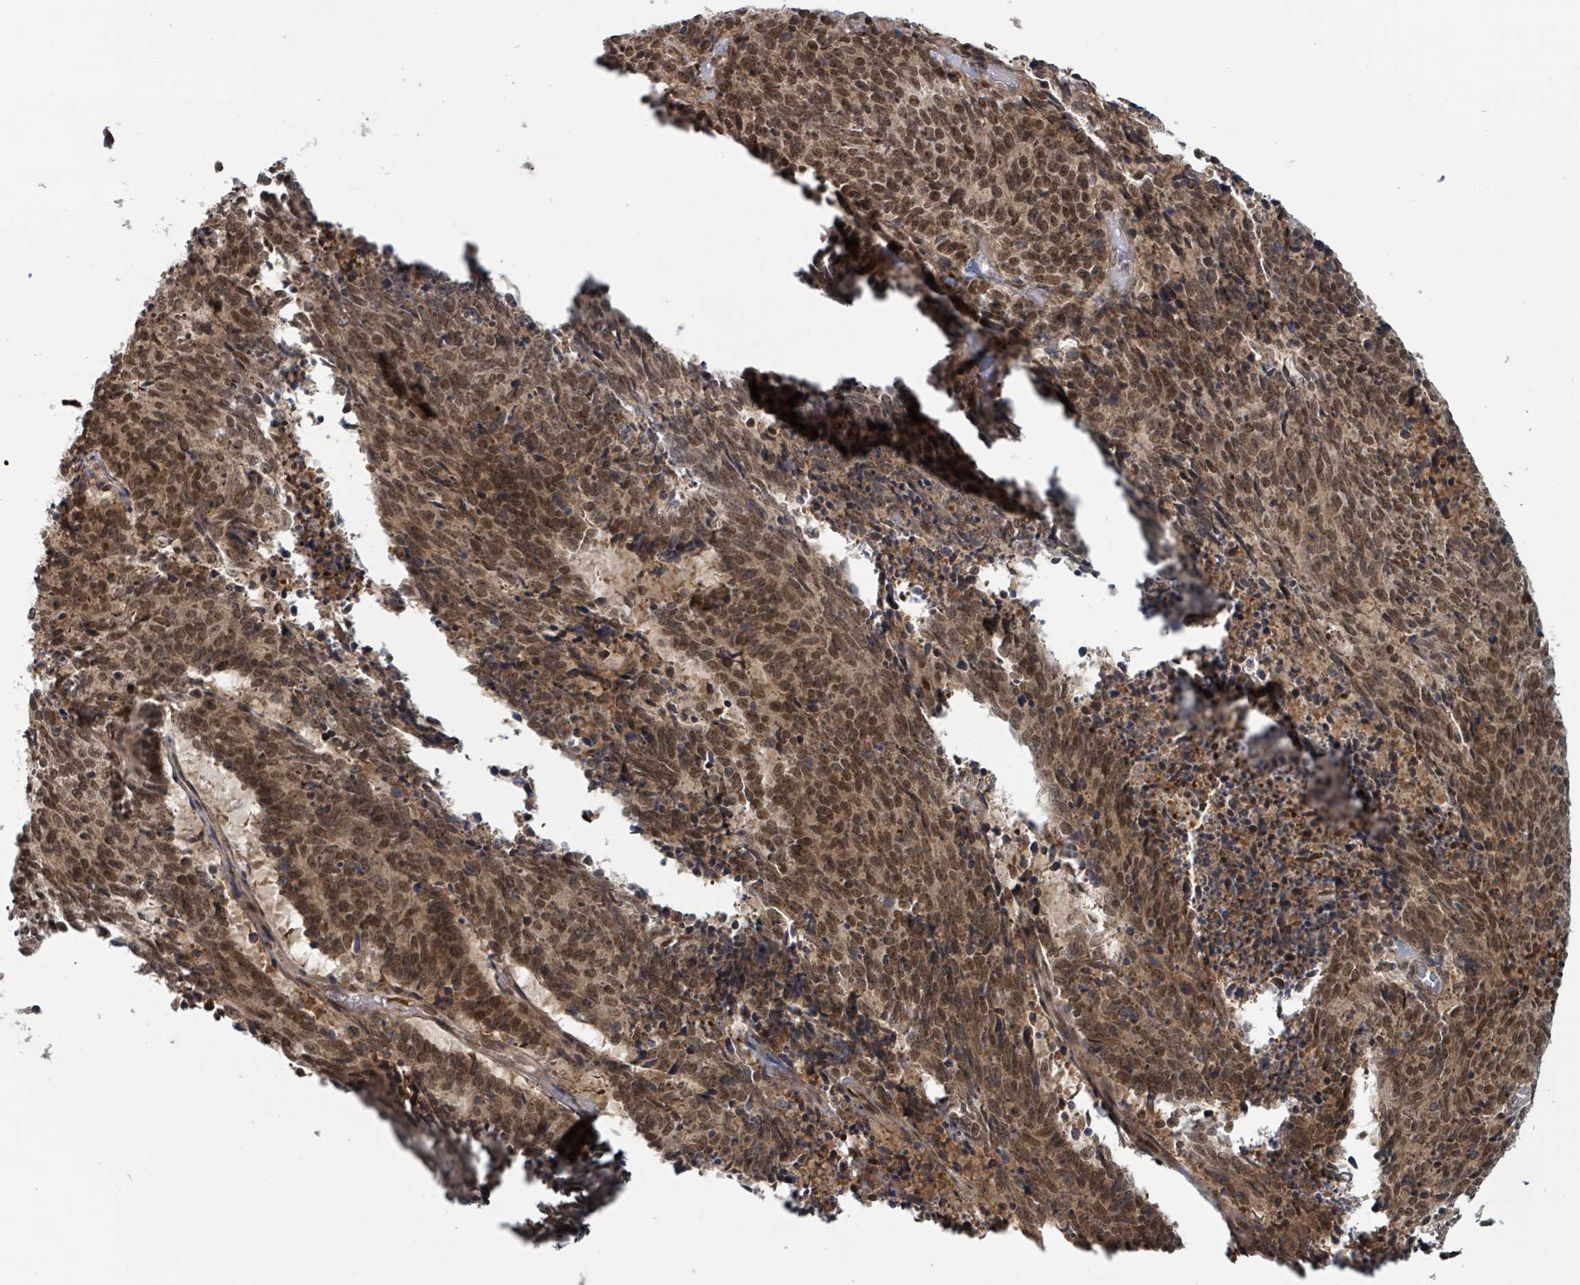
{"staining": {"intensity": "moderate", "quantity": ">75%", "location": "nuclear"}, "tissue": "cervical cancer", "cell_type": "Tumor cells", "image_type": "cancer", "snomed": [{"axis": "morphology", "description": "Squamous cell carcinoma, NOS"}, {"axis": "topography", "description": "Cervix"}], "caption": "IHC (DAB) staining of cervical squamous cell carcinoma exhibits moderate nuclear protein positivity in about >75% of tumor cells.", "gene": "GTF3C1", "patient": {"sex": "female", "age": 29}}